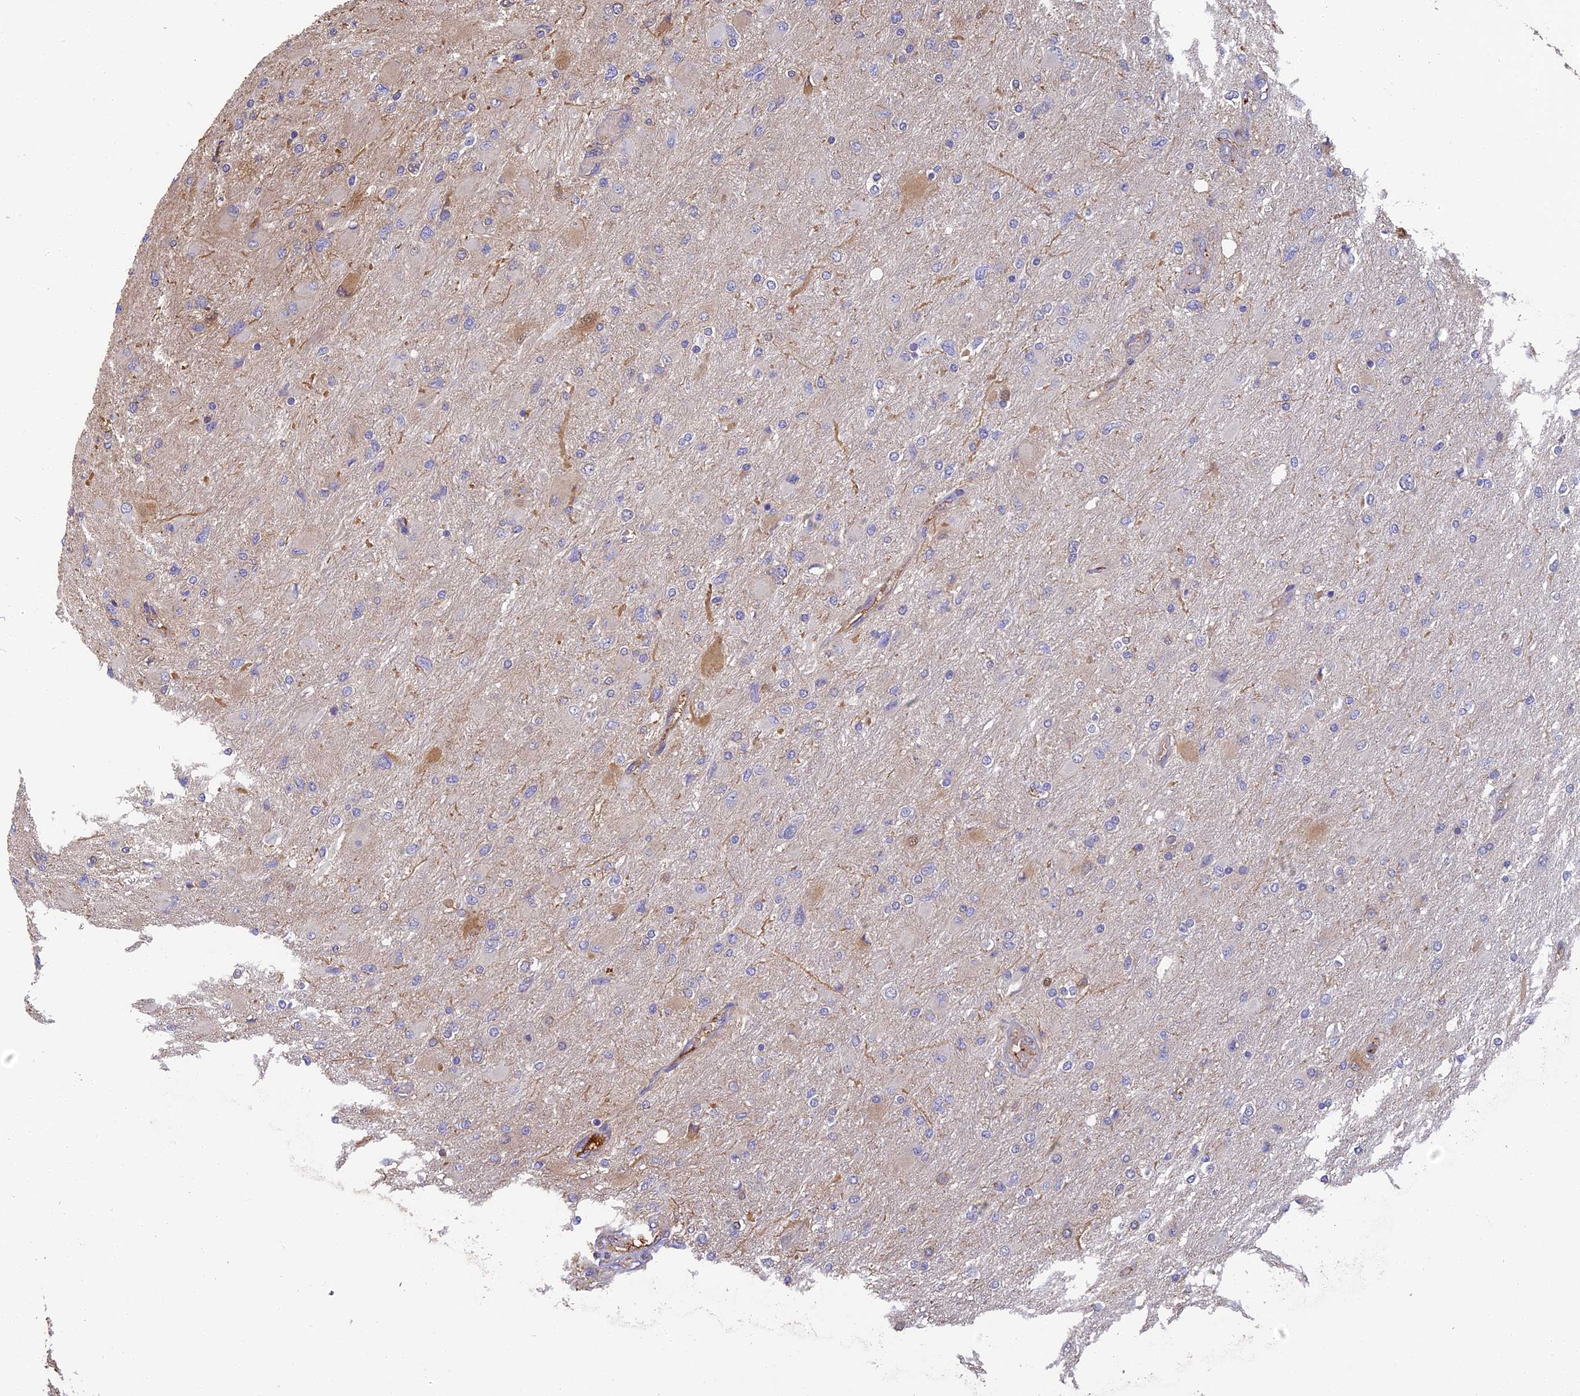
{"staining": {"intensity": "negative", "quantity": "none", "location": "none"}, "tissue": "glioma", "cell_type": "Tumor cells", "image_type": "cancer", "snomed": [{"axis": "morphology", "description": "Glioma, malignant, High grade"}, {"axis": "topography", "description": "Cerebral cortex"}], "caption": "DAB immunohistochemical staining of malignant glioma (high-grade) shows no significant positivity in tumor cells.", "gene": "ERMAP", "patient": {"sex": "female", "age": 36}}